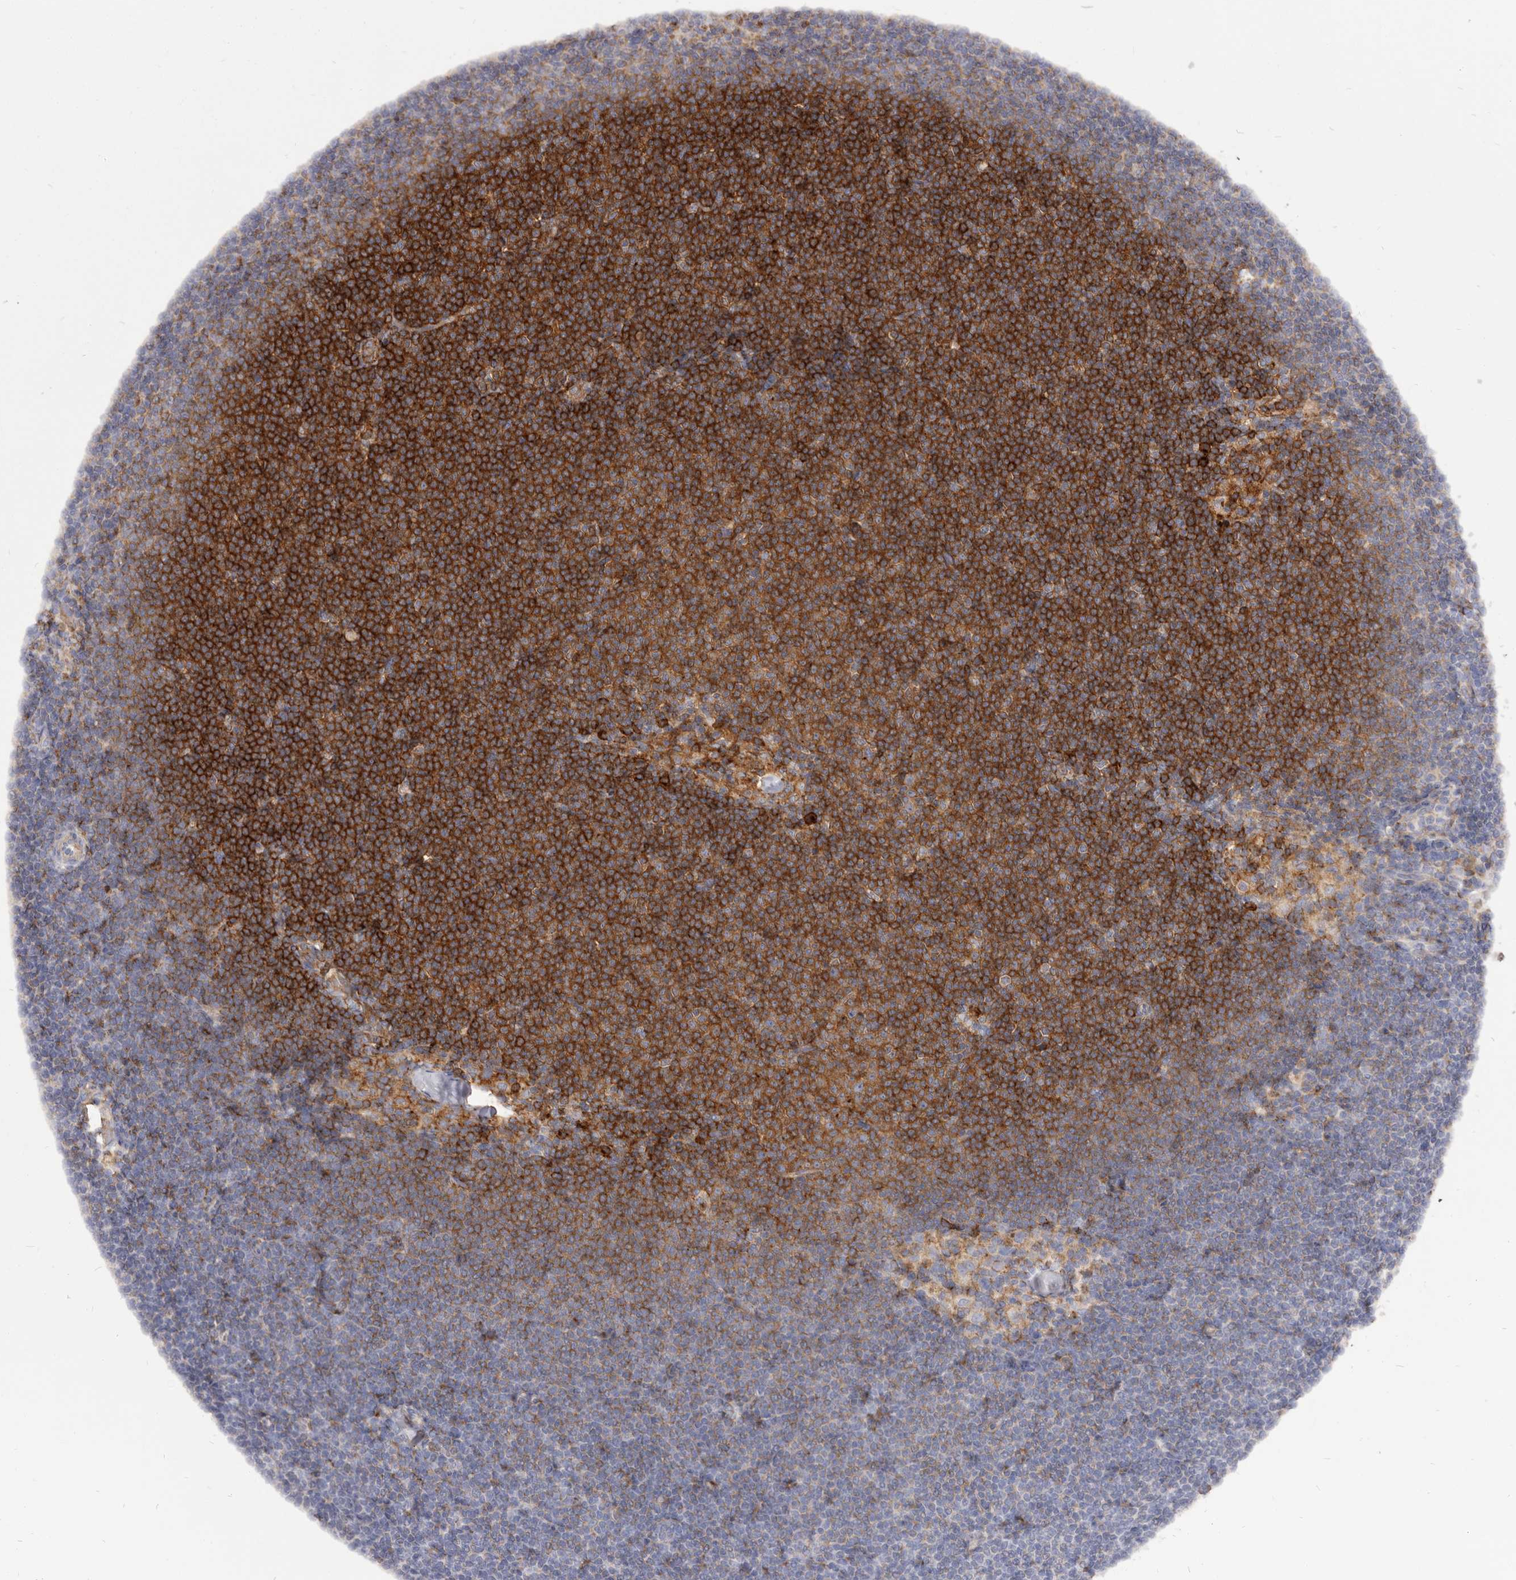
{"staining": {"intensity": "strong", "quantity": "25%-75%", "location": "cytoplasmic/membranous"}, "tissue": "lymphoma", "cell_type": "Tumor cells", "image_type": "cancer", "snomed": [{"axis": "morphology", "description": "Malignant lymphoma, non-Hodgkin's type, Low grade"}, {"axis": "topography", "description": "Lymph node"}], "caption": "Protein expression analysis of human lymphoma reveals strong cytoplasmic/membranous staining in about 25%-75% of tumor cells. The protein of interest is stained brown, and the nuclei are stained in blue (DAB IHC with brightfield microscopy, high magnification).", "gene": "TPD52", "patient": {"sex": "female", "age": 53}}